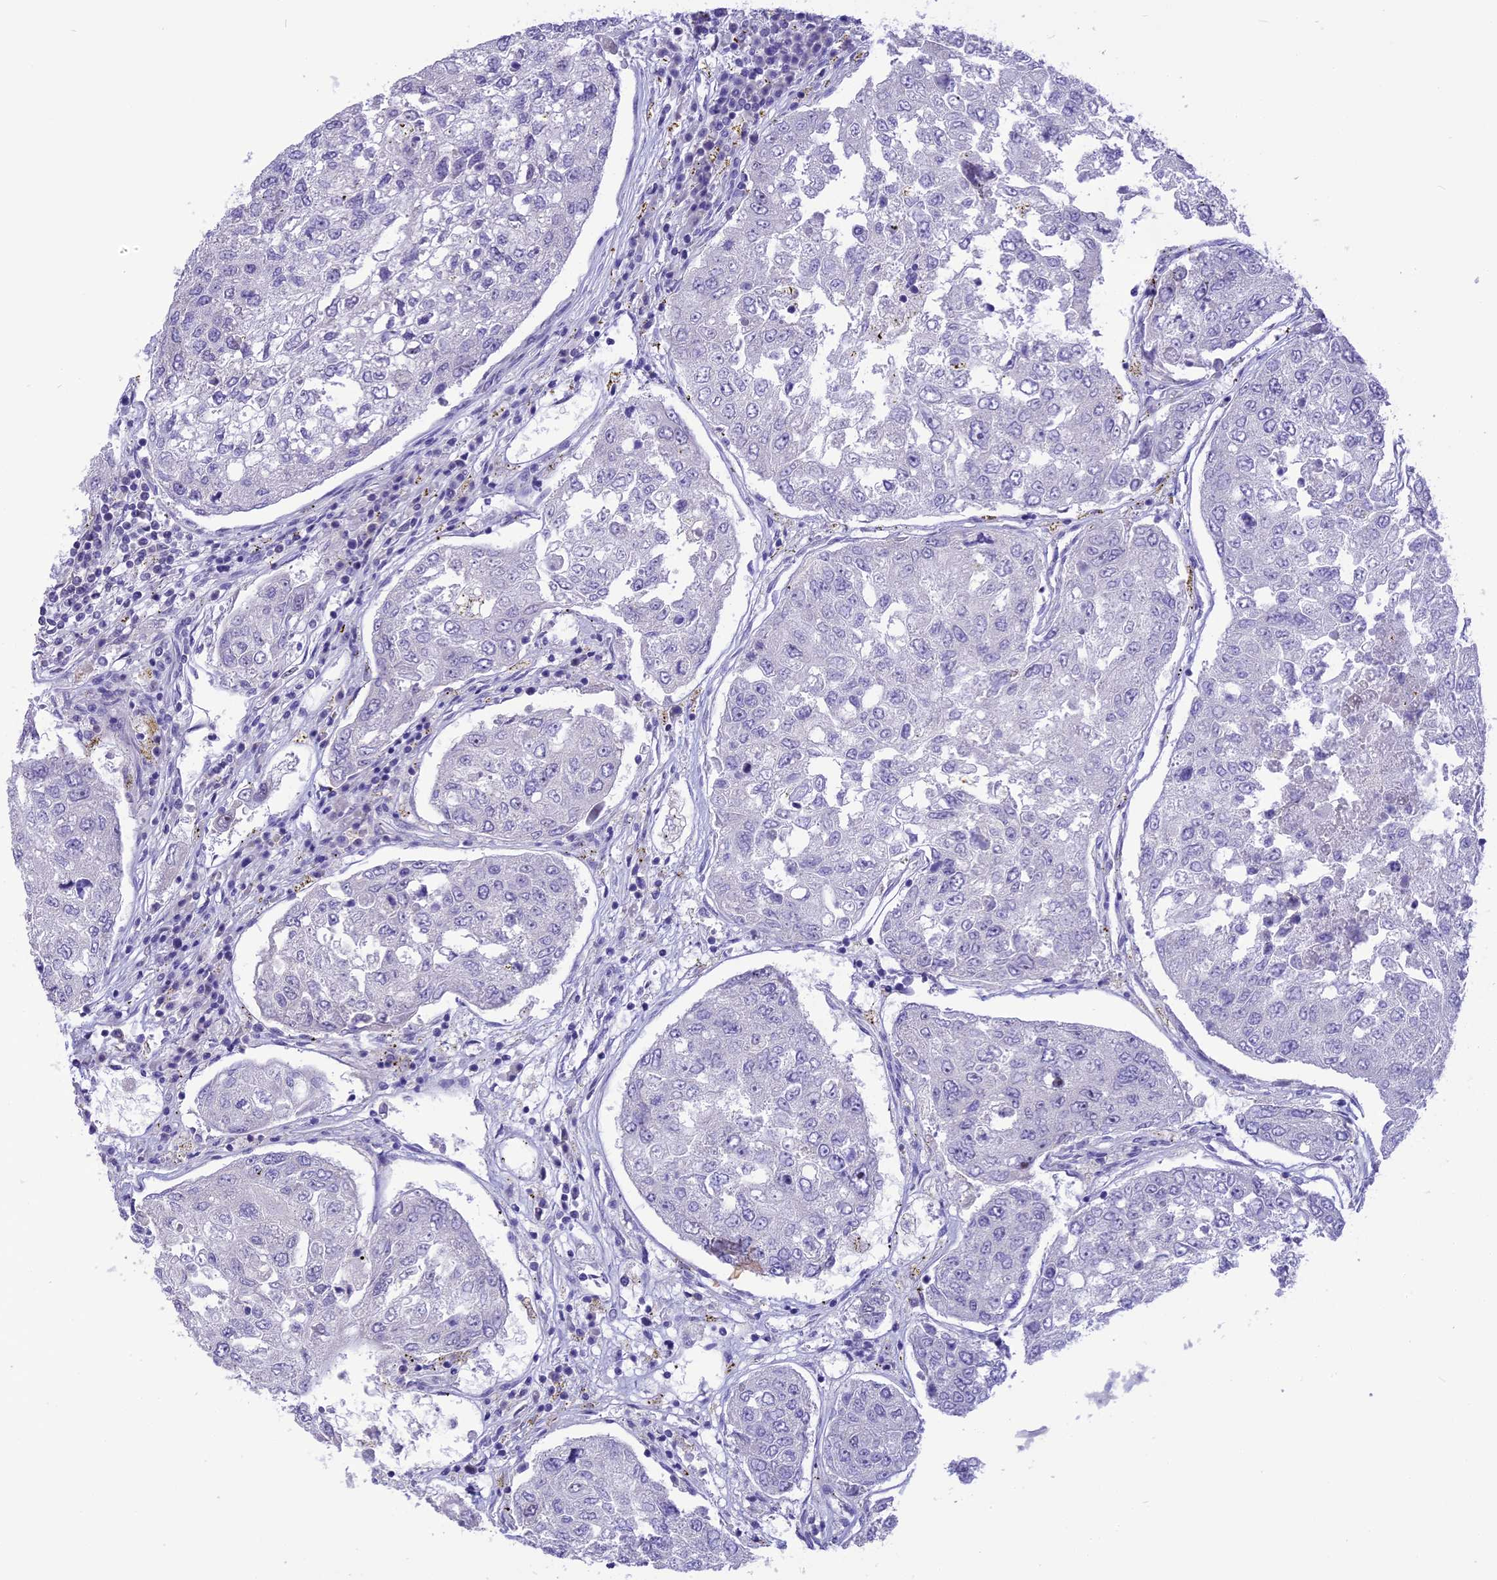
{"staining": {"intensity": "weak", "quantity": "<25%", "location": "nuclear"}, "tissue": "urothelial cancer", "cell_type": "Tumor cells", "image_type": "cancer", "snomed": [{"axis": "morphology", "description": "Urothelial carcinoma, High grade"}, {"axis": "topography", "description": "Lymph node"}, {"axis": "topography", "description": "Urinary bladder"}], "caption": "Immunohistochemical staining of urothelial carcinoma (high-grade) demonstrates no significant expression in tumor cells. Brightfield microscopy of IHC stained with DAB (3,3'-diaminobenzidine) (brown) and hematoxylin (blue), captured at high magnification.", "gene": "CMSS1", "patient": {"sex": "male", "age": 51}}